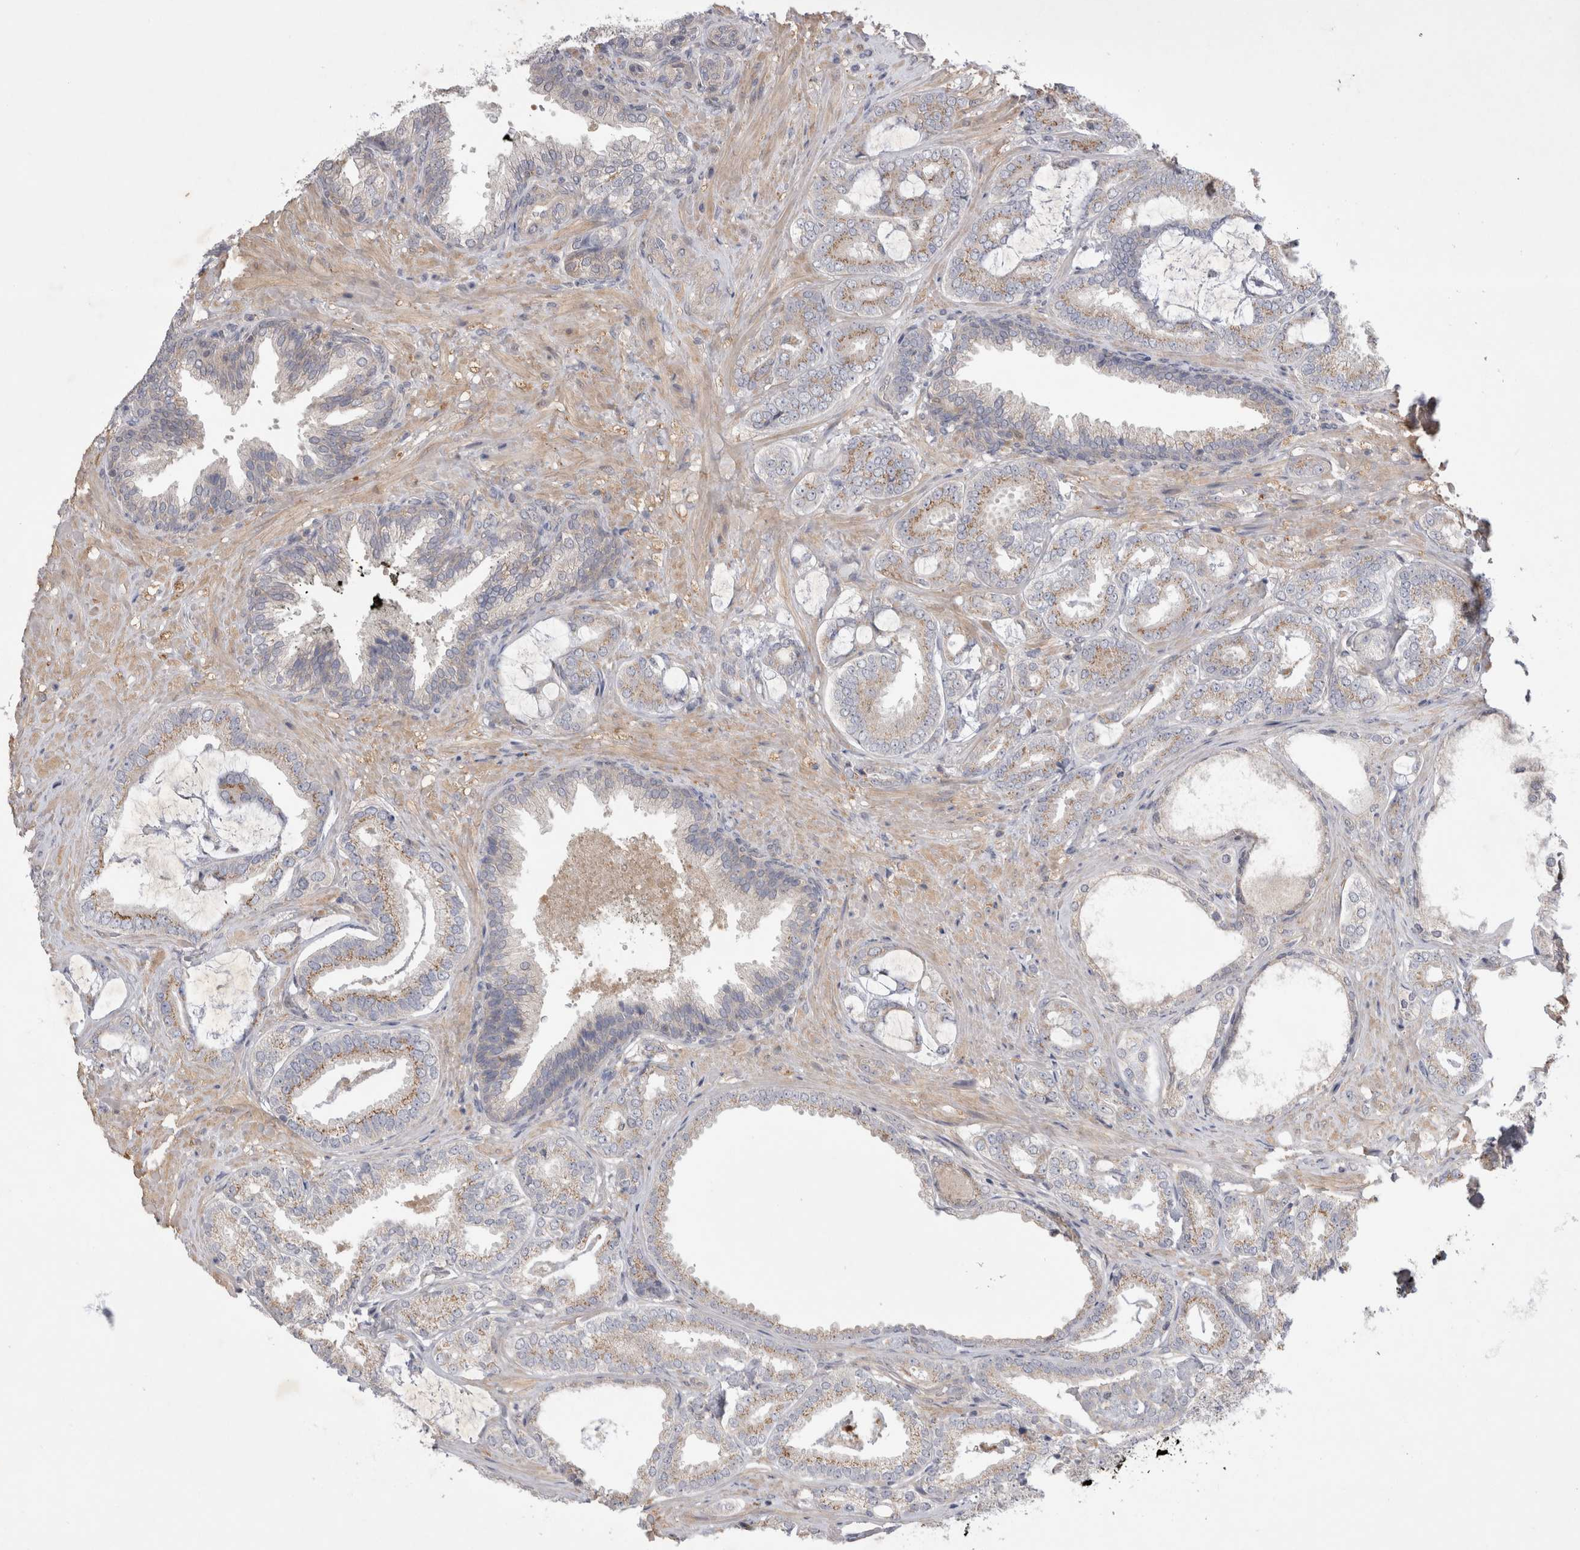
{"staining": {"intensity": "weak", "quantity": ">75%", "location": "cytoplasmic/membranous"}, "tissue": "prostate cancer", "cell_type": "Tumor cells", "image_type": "cancer", "snomed": [{"axis": "morphology", "description": "Adenocarcinoma, Low grade"}, {"axis": "topography", "description": "Prostate"}], "caption": "Brown immunohistochemical staining in human adenocarcinoma (low-grade) (prostate) demonstrates weak cytoplasmic/membranous staining in about >75% of tumor cells.", "gene": "SRD5A3", "patient": {"sex": "male", "age": 71}}